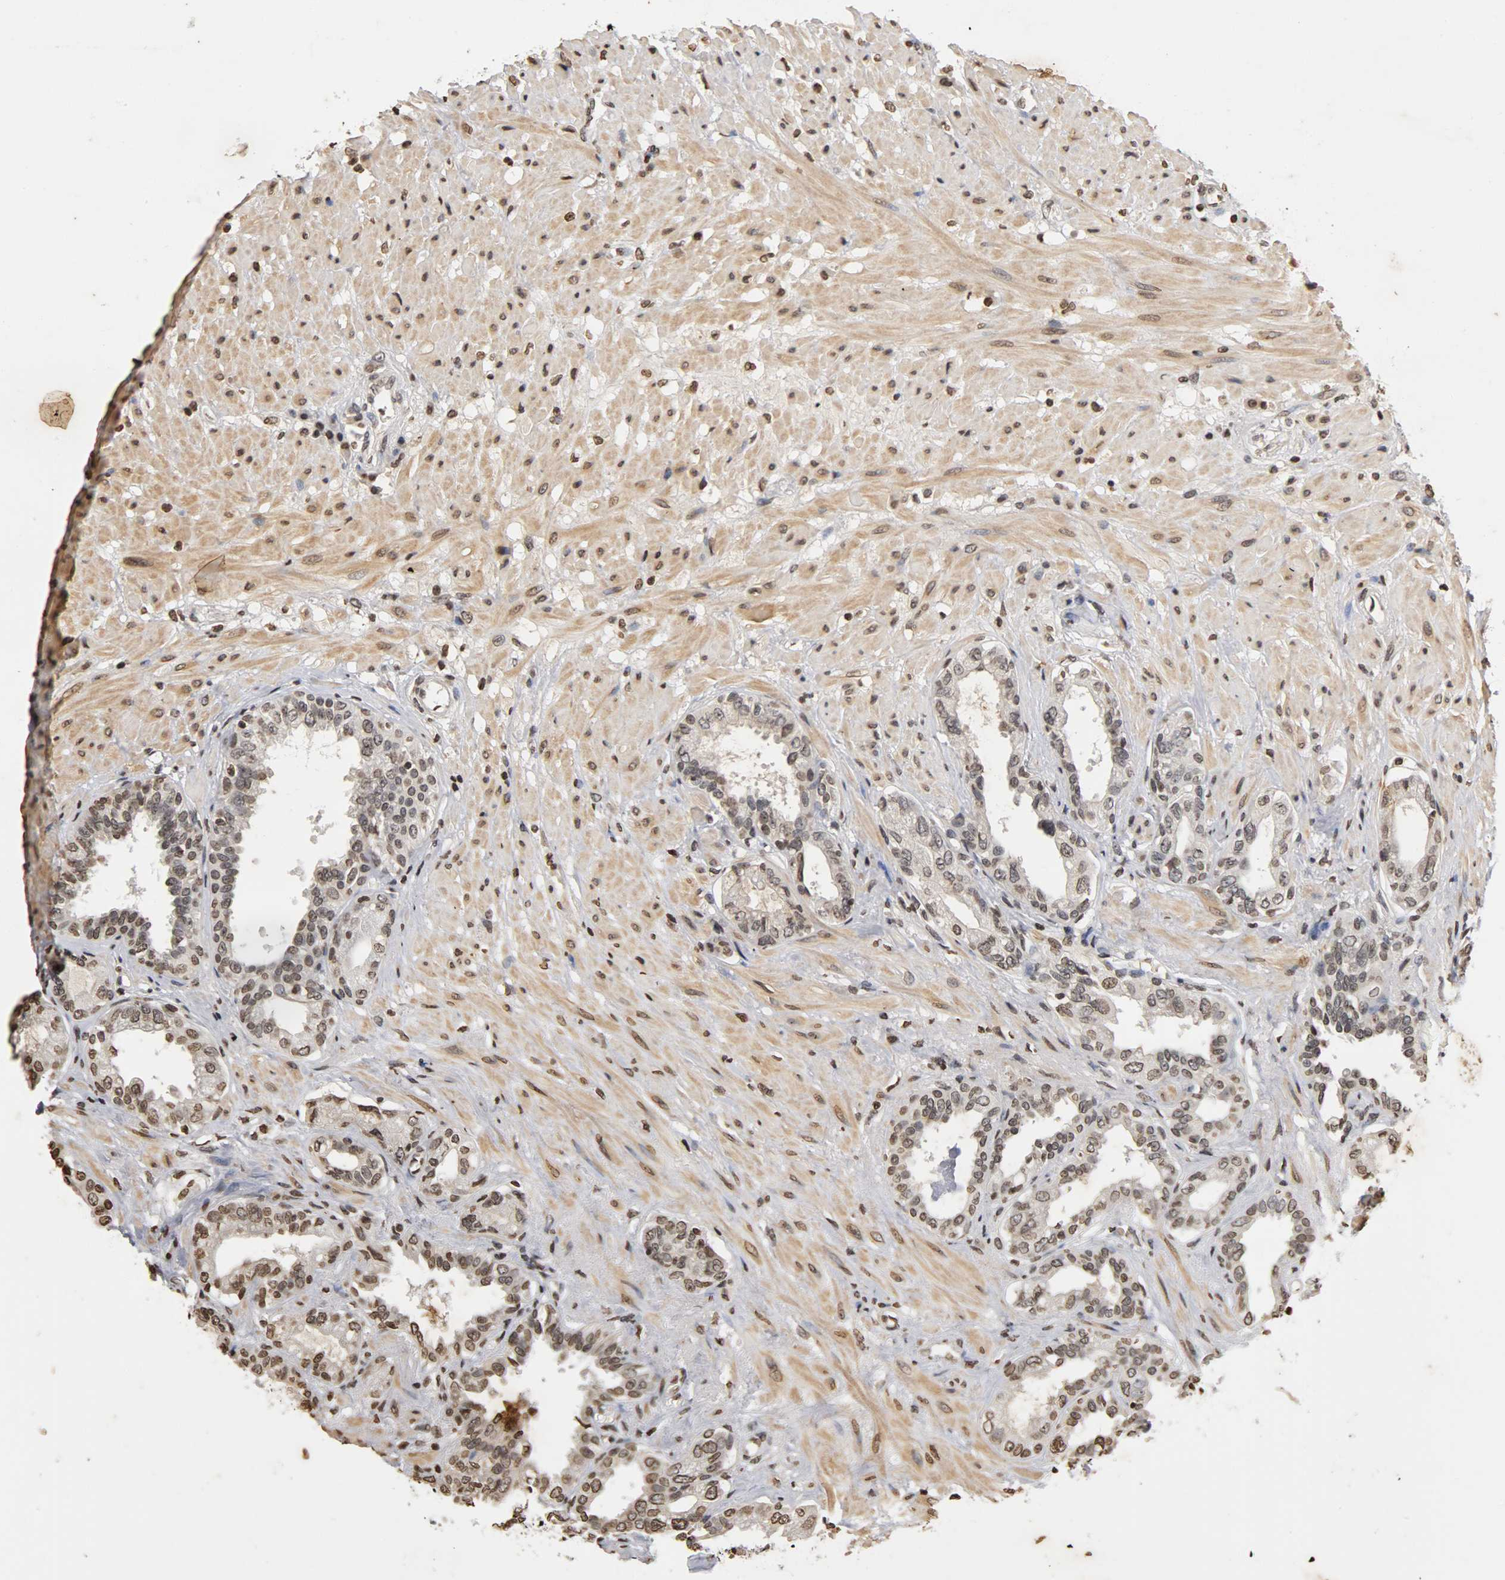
{"staining": {"intensity": "weak", "quantity": "25%-75%", "location": "nuclear"}, "tissue": "seminal vesicle", "cell_type": "Glandular cells", "image_type": "normal", "snomed": [{"axis": "morphology", "description": "Normal tissue, NOS"}, {"axis": "topography", "description": "Seminal veicle"}], "caption": "Normal seminal vesicle demonstrates weak nuclear staining in about 25%-75% of glandular cells.", "gene": "ERCC2", "patient": {"sex": "male", "age": 61}}